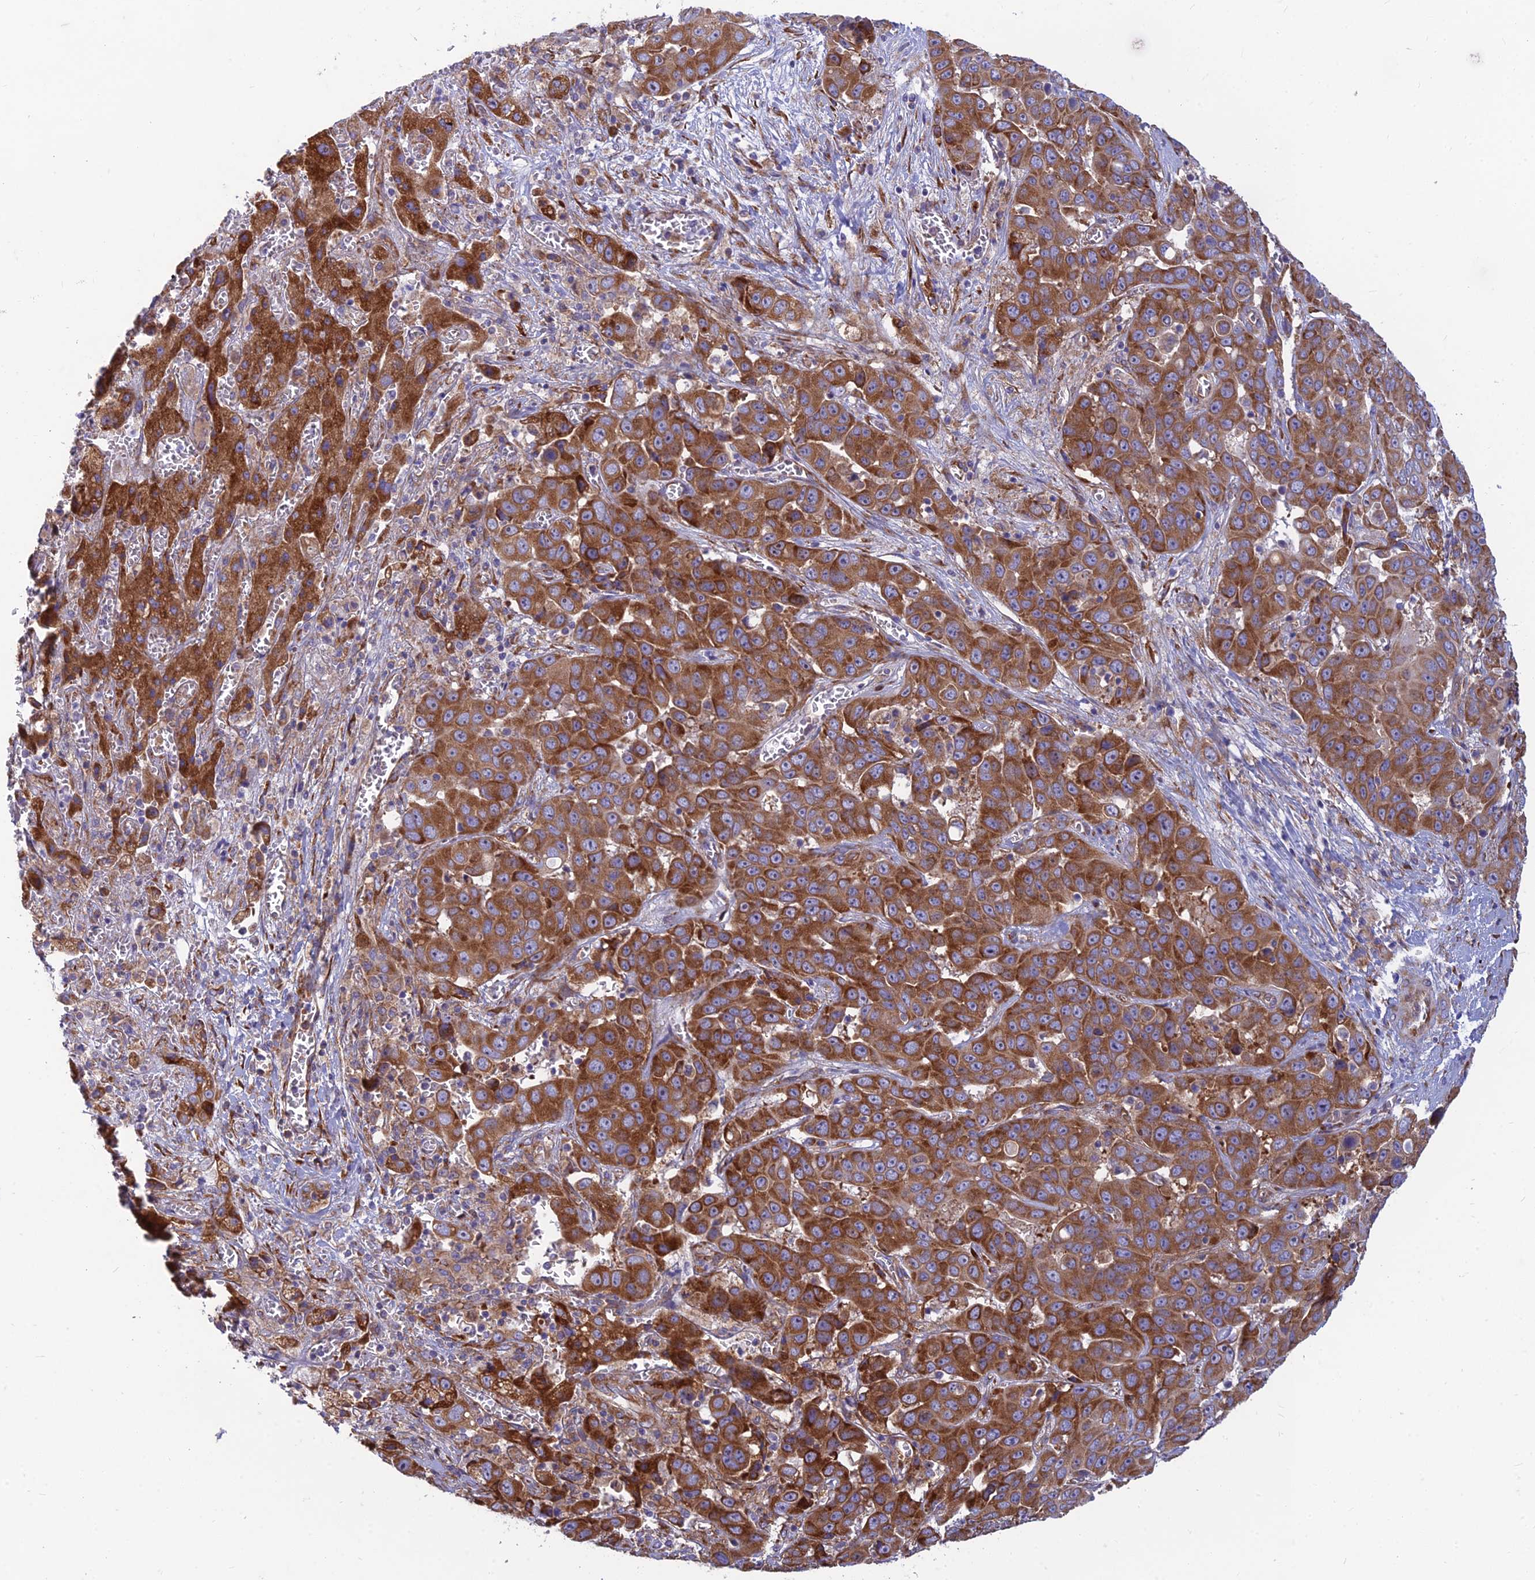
{"staining": {"intensity": "moderate", "quantity": ">75%", "location": "cytoplasmic/membranous"}, "tissue": "liver cancer", "cell_type": "Tumor cells", "image_type": "cancer", "snomed": [{"axis": "morphology", "description": "Cholangiocarcinoma"}, {"axis": "topography", "description": "Liver"}], "caption": "Cholangiocarcinoma (liver) stained for a protein (brown) displays moderate cytoplasmic/membranous positive staining in approximately >75% of tumor cells.", "gene": "RPL17-C18orf32", "patient": {"sex": "female", "age": 52}}